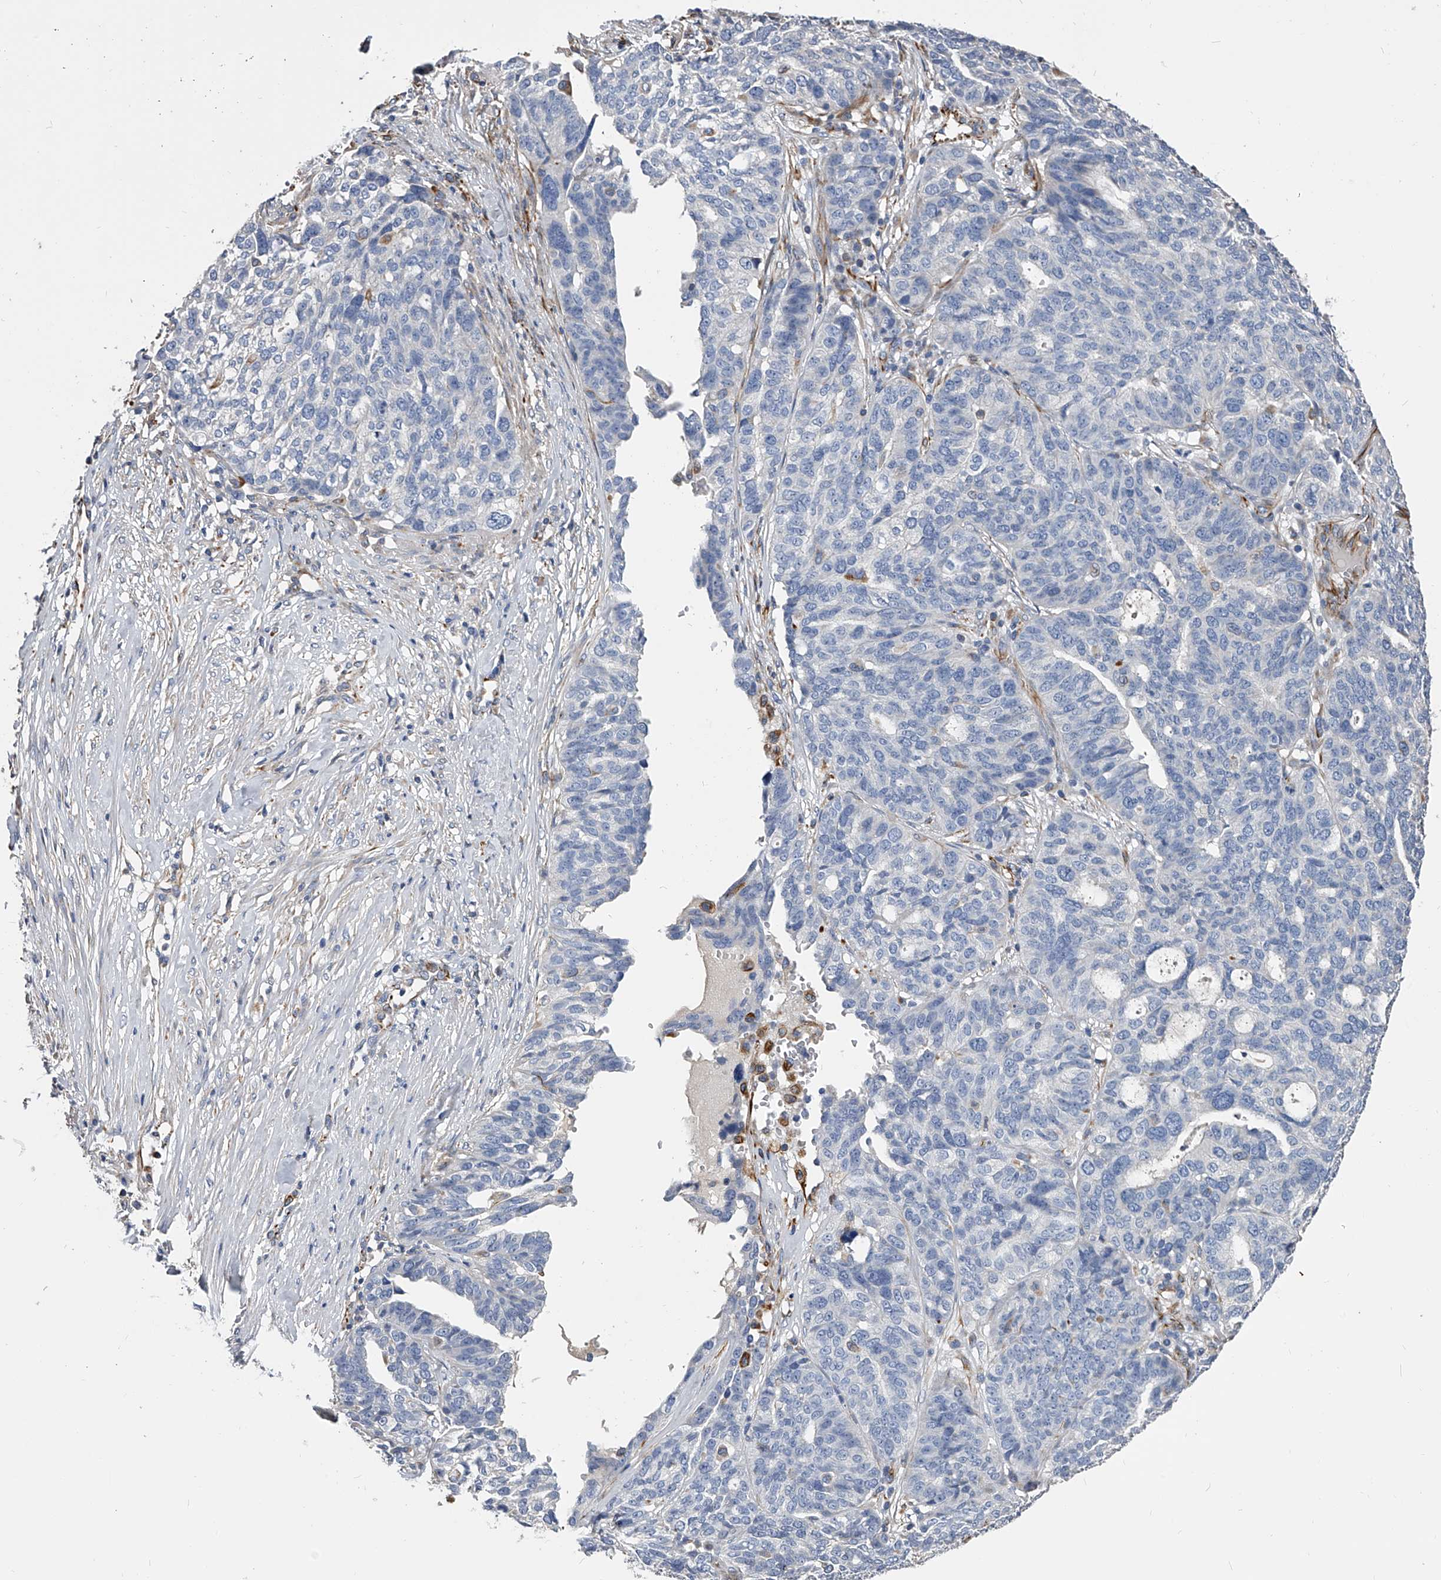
{"staining": {"intensity": "negative", "quantity": "none", "location": "none"}, "tissue": "ovarian cancer", "cell_type": "Tumor cells", "image_type": "cancer", "snomed": [{"axis": "morphology", "description": "Cystadenocarcinoma, serous, NOS"}, {"axis": "topography", "description": "Ovary"}], "caption": "Immunohistochemistry image of neoplastic tissue: human ovarian cancer stained with DAB displays no significant protein positivity in tumor cells. (Brightfield microscopy of DAB immunohistochemistry at high magnification).", "gene": "EFCAB7", "patient": {"sex": "female", "age": 59}}